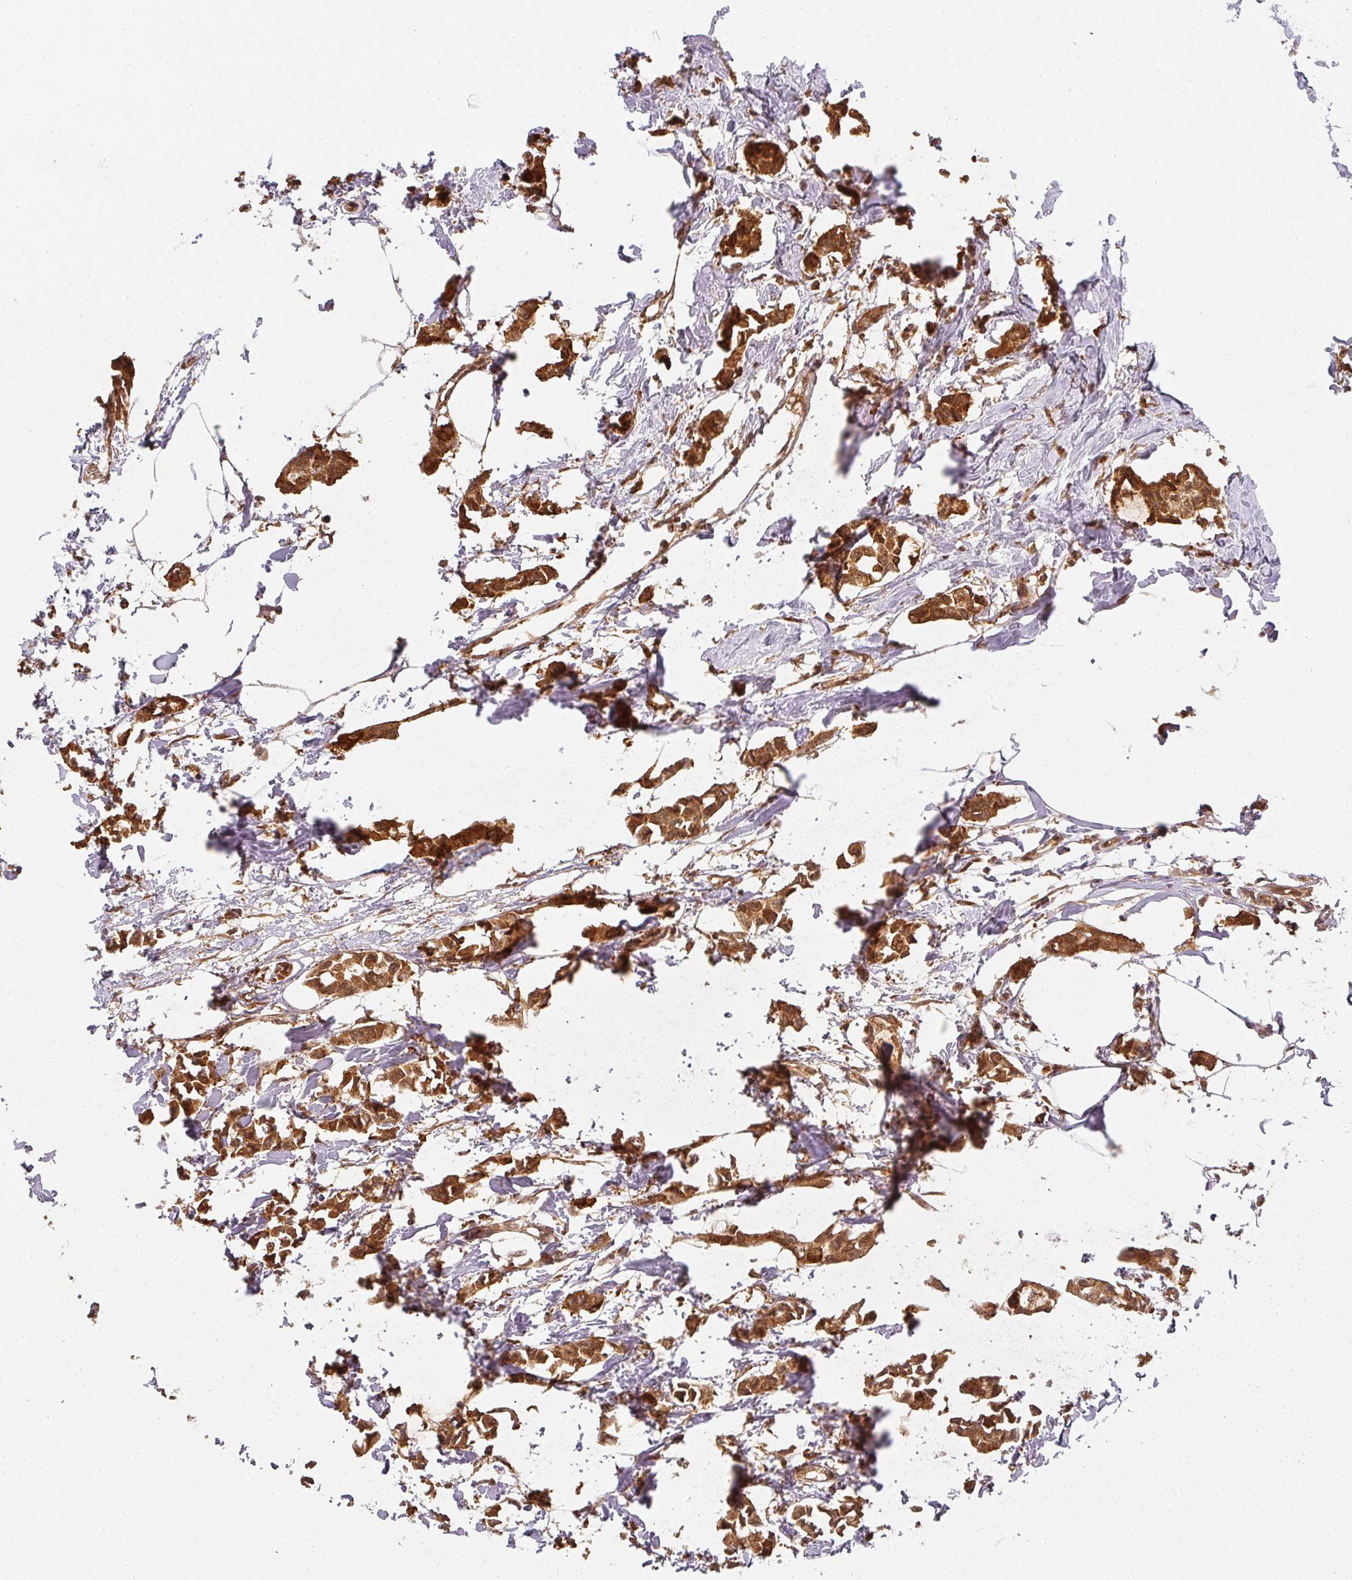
{"staining": {"intensity": "strong", "quantity": ">75%", "location": "cytoplasmic/membranous"}, "tissue": "breast cancer", "cell_type": "Tumor cells", "image_type": "cancer", "snomed": [{"axis": "morphology", "description": "Duct carcinoma"}, {"axis": "topography", "description": "Breast"}], "caption": "Immunohistochemistry (IHC) (DAB (3,3'-diaminobenzidine)) staining of breast intraductal carcinoma demonstrates strong cytoplasmic/membranous protein expression in about >75% of tumor cells. The protein is stained brown, and the nuclei are stained in blue (DAB (3,3'-diaminobenzidine) IHC with brightfield microscopy, high magnification).", "gene": "PPP6R3", "patient": {"sex": "female", "age": 73}}